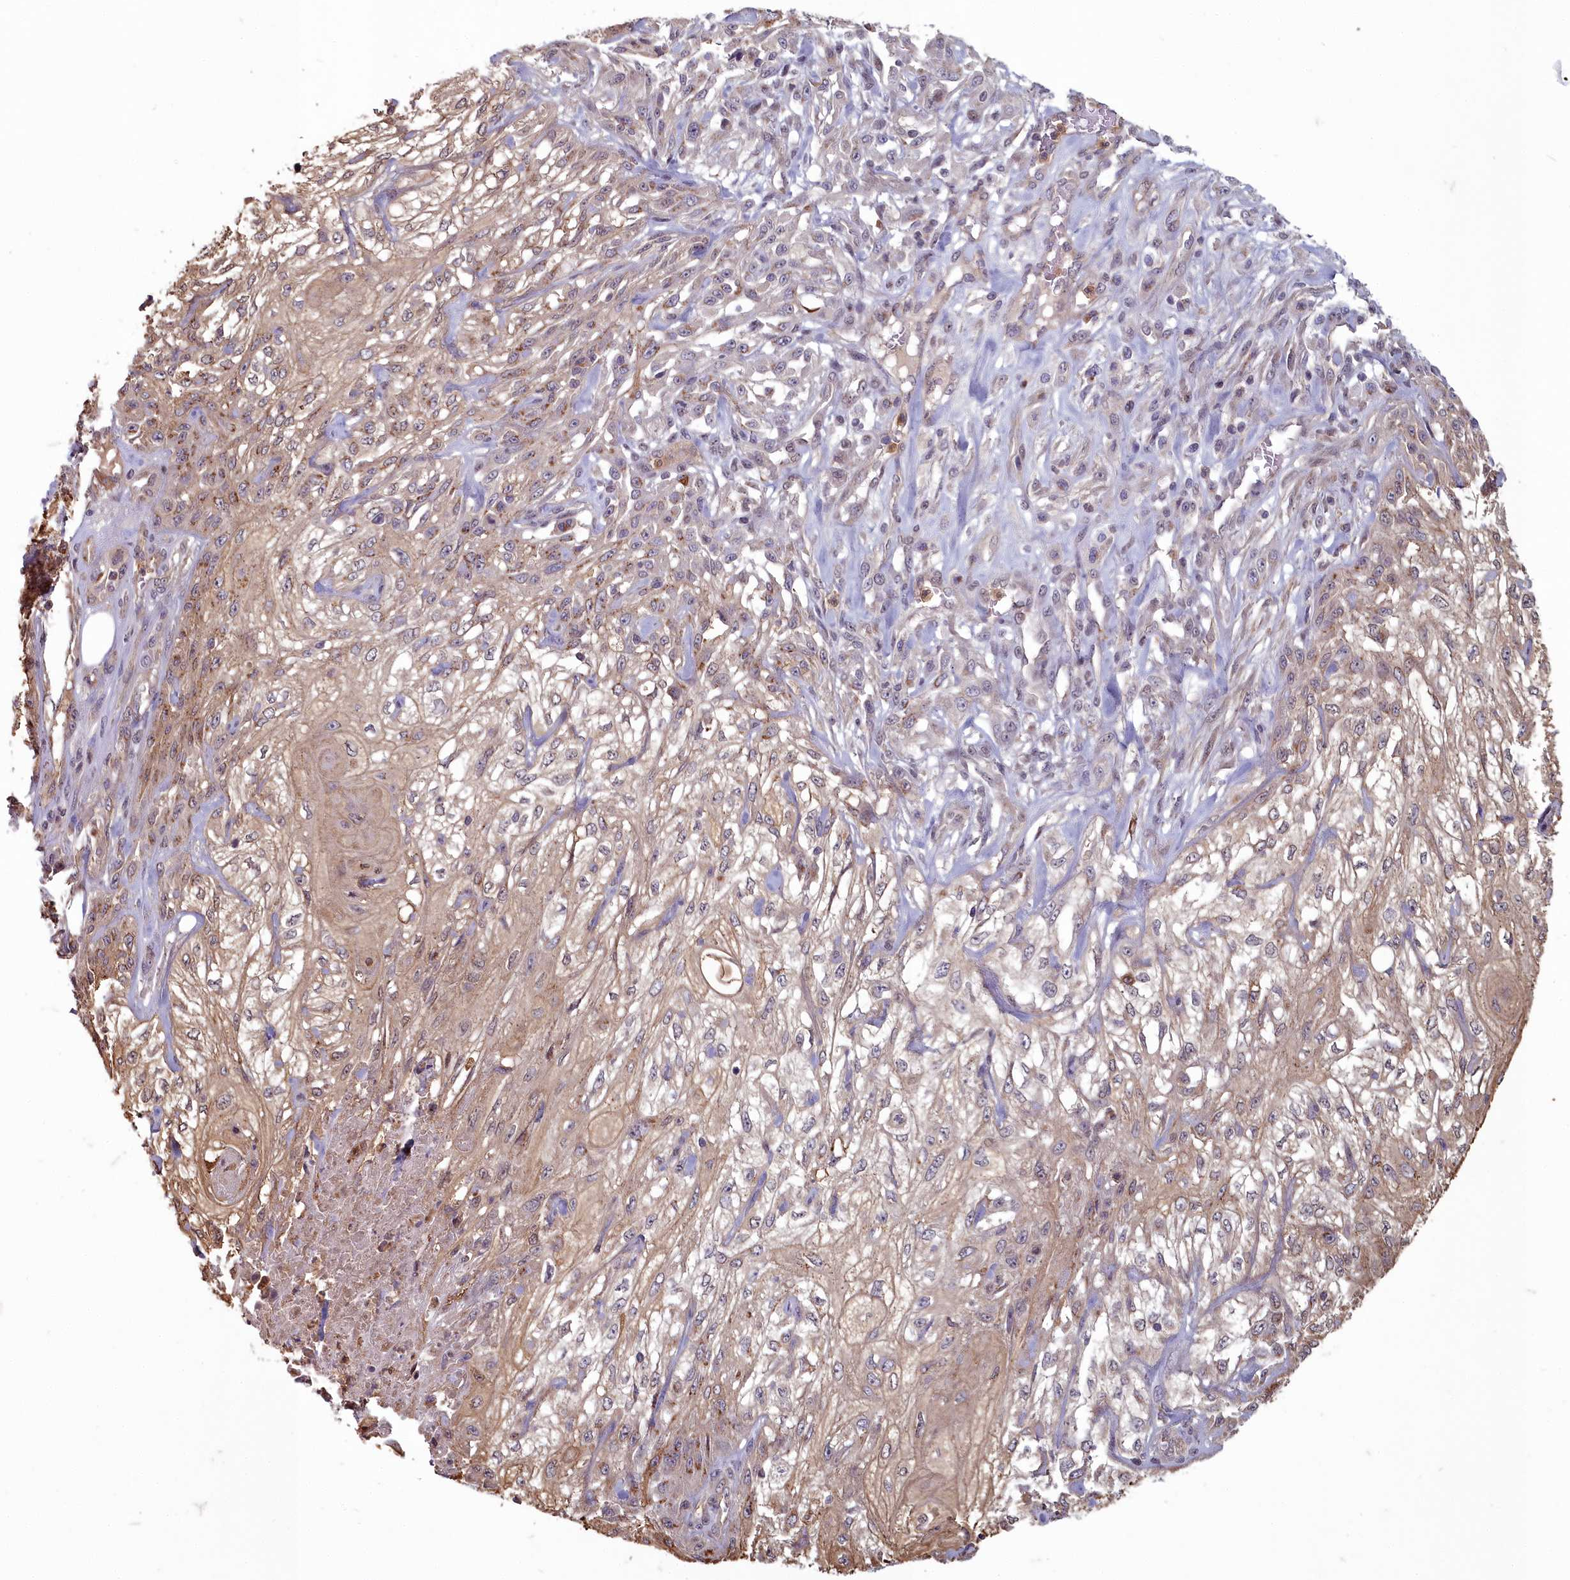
{"staining": {"intensity": "weak", "quantity": "25%-75%", "location": "cytoplasmic/membranous"}, "tissue": "skin cancer", "cell_type": "Tumor cells", "image_type": "cancer", "snomed": [{"axis": "morphology", "description": "Squamous cell carcinoma, NOS"}, {"axis": "morphology", "description": "Squamous cell carcinoma, metastatic, NOS"}, {"axis": "topography", "description": "Skin"}, {"axis": "topography", "description": "Lymph node"}], "caption": "The photomicrograph reveals a brown stain indicating the presence of a protein in the cytoplasmic/membranous of tumor cells in skin cancer.", "gene": "ZNF626", "patient": {"sex": "male", "age": 75}}